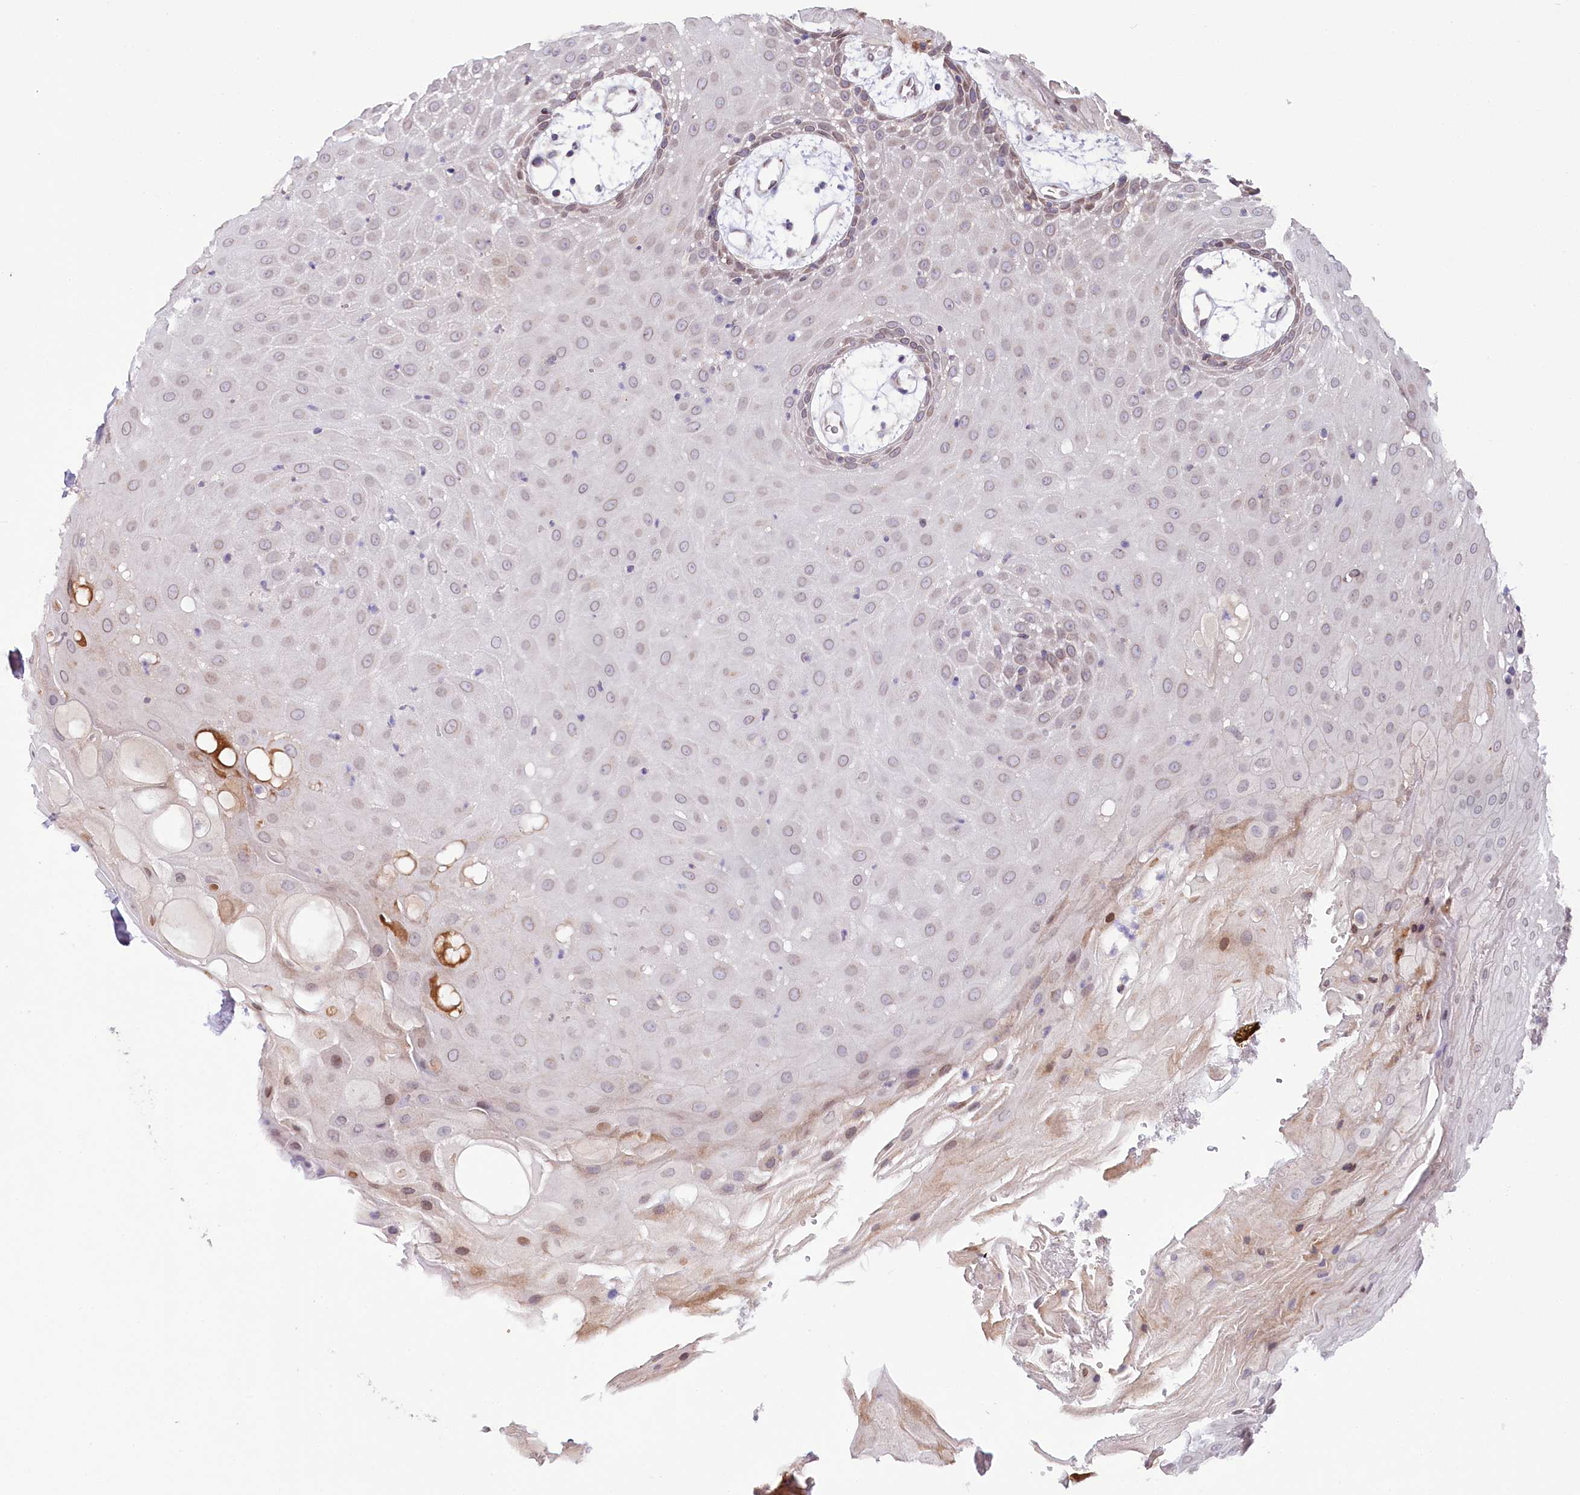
{"staining": {"intensity": "moderate", "quantity": "25%-75%", "location": "cytoplasmic/membranous"}, "tissue": "oral mucosa", "cell_type": "Squamous epithelial cells", "image_type": "normal", "snomed": [{"axis": "morphology", "description": "Normal tissue, NOS"}, {"axis": "topography", "description": "Skeletal muscle"}, {"axis": "topography", "description": "Oral tissue"}, {"axis": "topography", "description": "Salivary gland"}, {"axis": "topography", "description": "Peripheral nerve tissue"}], "caption": "The histopathology image displays immunohistochemical staining of normal oral mucosa. There is moderate cytoplasmic/membranous positivity is appreciated in about 25%-75% of squamous epithelial cells.", "gene": "ZNF226", "patient": {"sex": "male", "age": 54}}